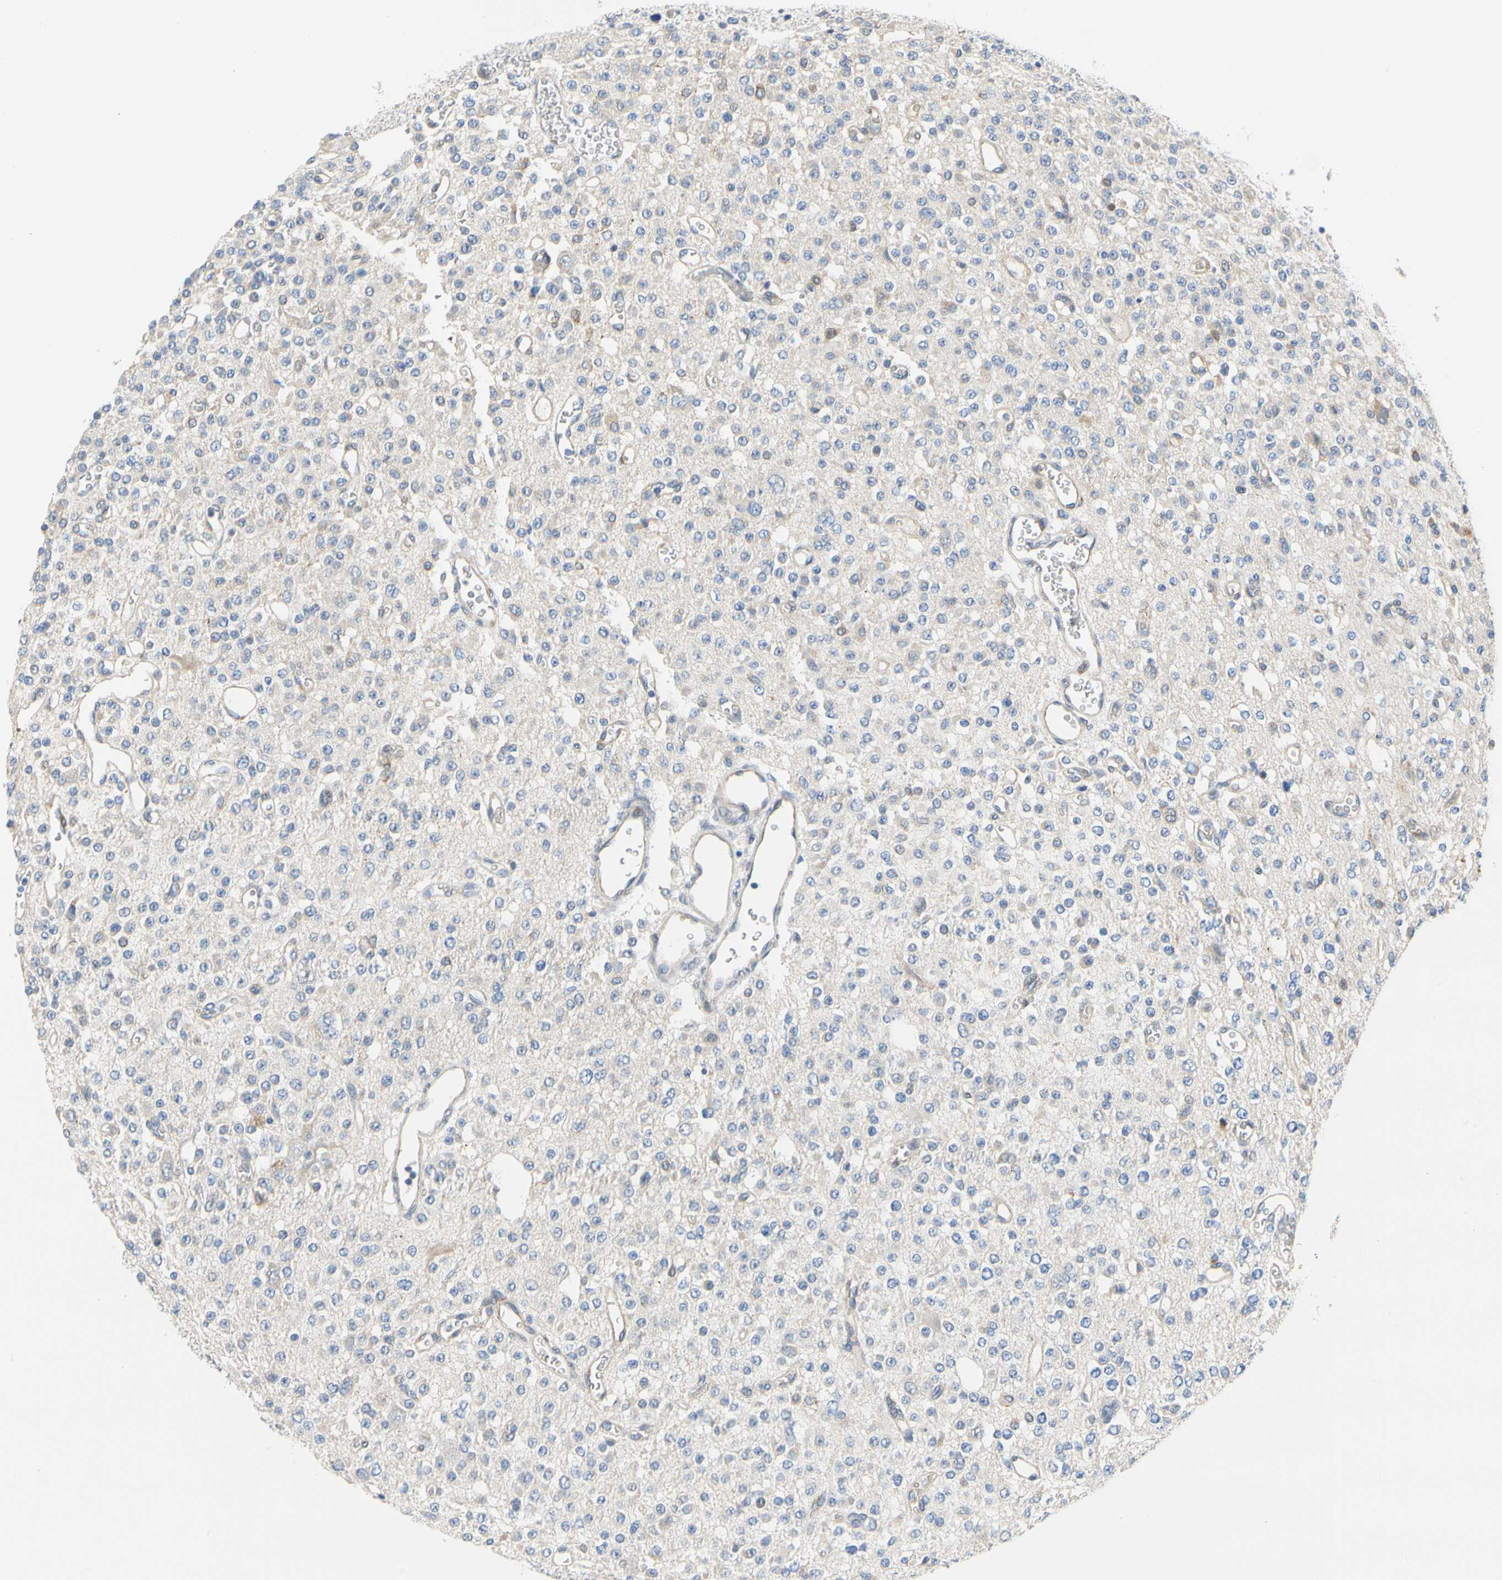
{"staining": {"intensity": "negative", "quantity": "none", "location": "none"}, "tissue": "glioma", "cell_type": "Tumor cells", "image_type": "cancer", "snomed": [{"axis": "morphology", "description": "Glioma, malignant, Low grade"}, {"axis": "topography", "description": "Brain"}], "caption": "High power microscopy image of an IHC image of malignant low-grade glioma, revealing no significant expression in tumor cells.", "gene": "ZNF236", "patient": {"sex": "male", "age": 38}}